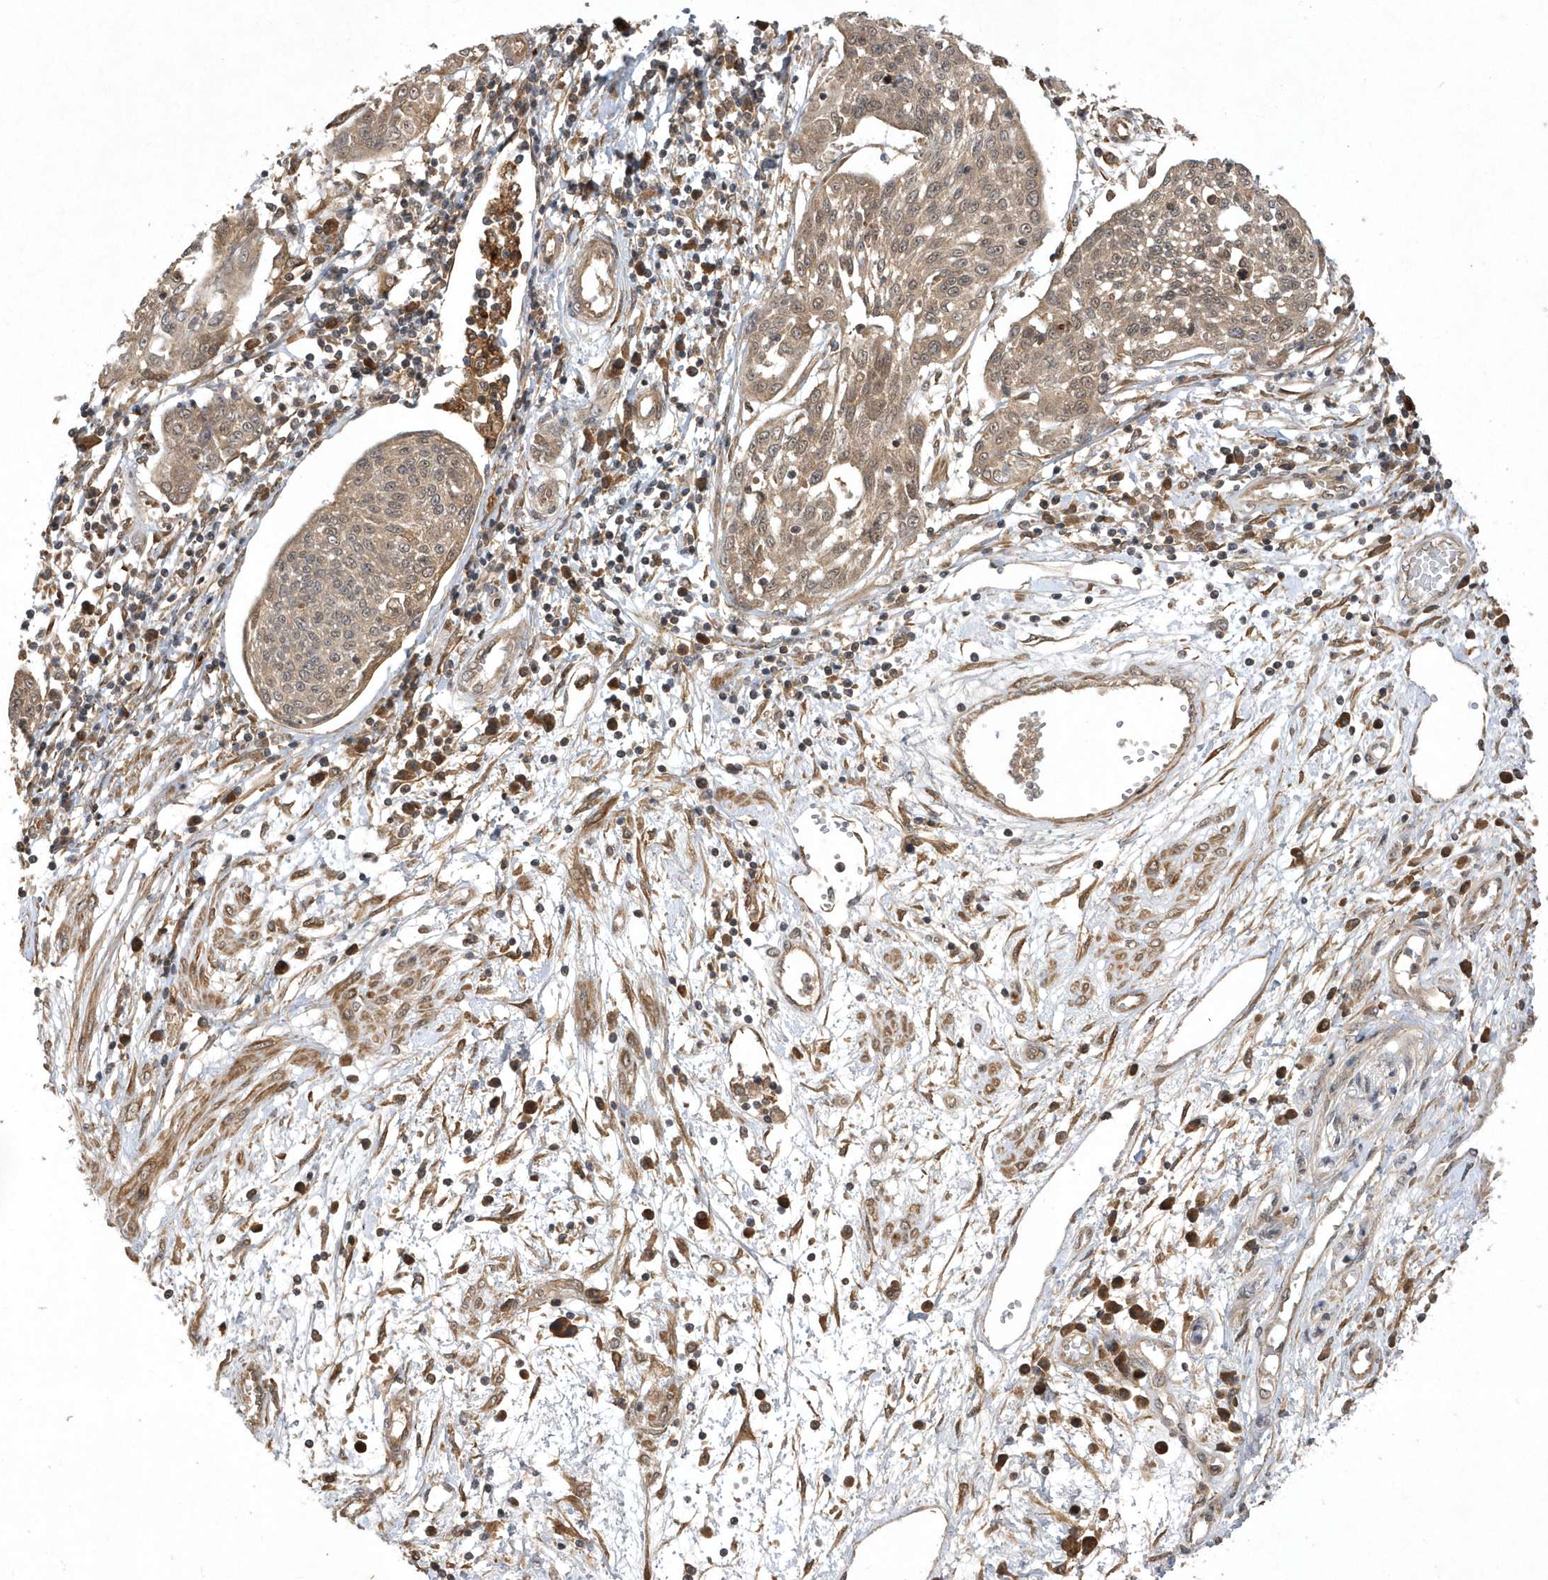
{"staining": {"intensity": "moderate", "quantity": ">75%", "location": "cytoplasmic/membranous,nuclear"}, "tissue": "cervical cancer", "cell_type": "Tumor cells", "image_type": "cancer", "snomed": [{"axis": "morphology", "description": "Squamous cell carcinoma, NOS"}, {"axis": "topography", "description": "Cervix"}], "caption": "Cervical cancer tissue shows moderate cytoplasmic/membranous and nuclear expression in approximately >75% of tumor cells", "gene": "GFM2", "patient": {"sex": "female", "age": 34}}